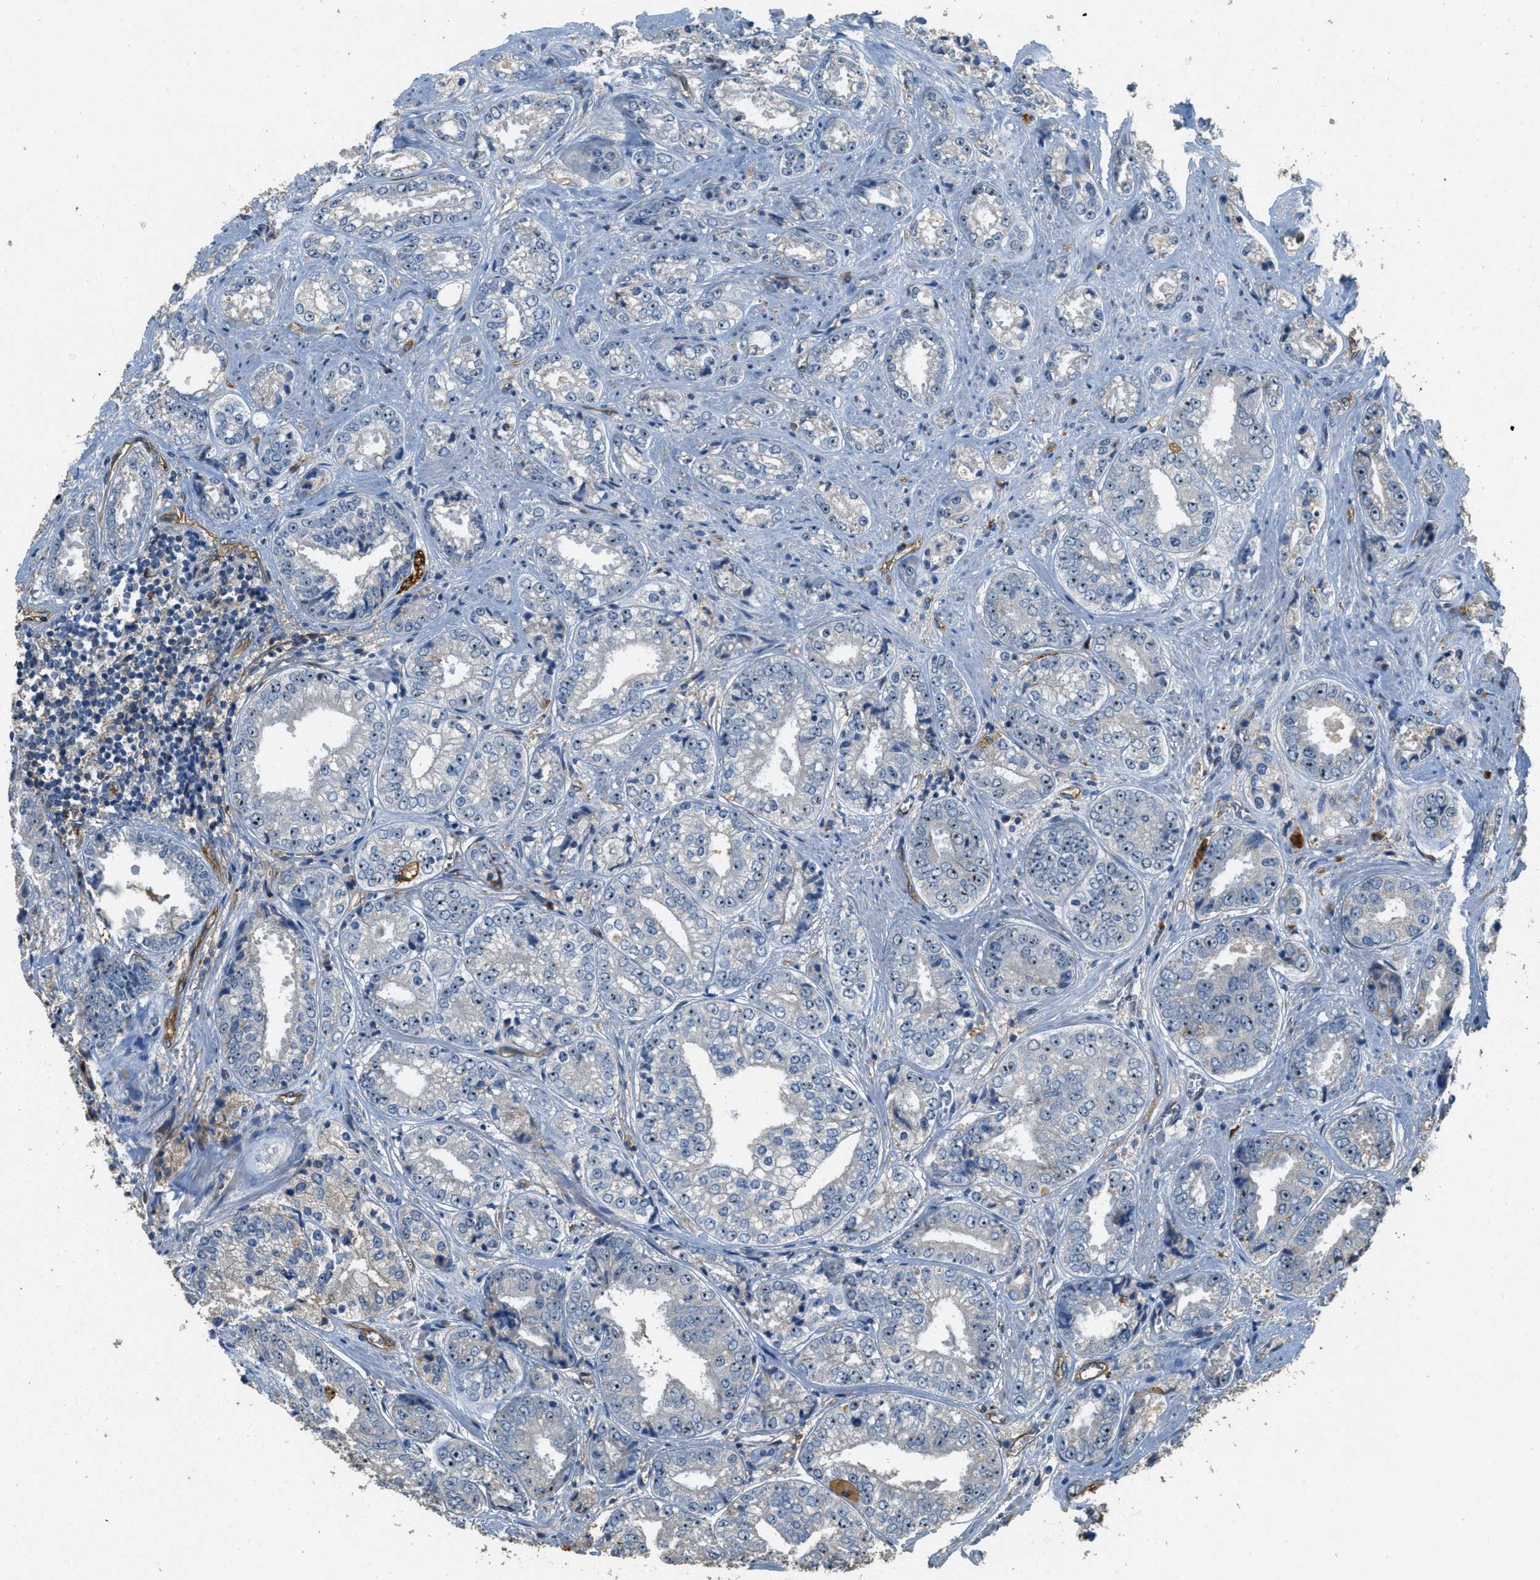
{"staining": {"intensity": "negative", "quantity": "none", "location": "none"}, "tissue": "prostate cancer", "cell_type": "Tumor cells", "image_type": "cancer", "snomed": [{"axis": "morphology", "description": "Adenocarcinoma, High grade"}, {"axis": "topography", "description": "Prostate"}], "caption": "There is no significant positivity in tumor cells of adenocarcinoma (high-grade) (prostate).", "gene": "OSMR", "patient": {"sex": "male", "age": 61}}